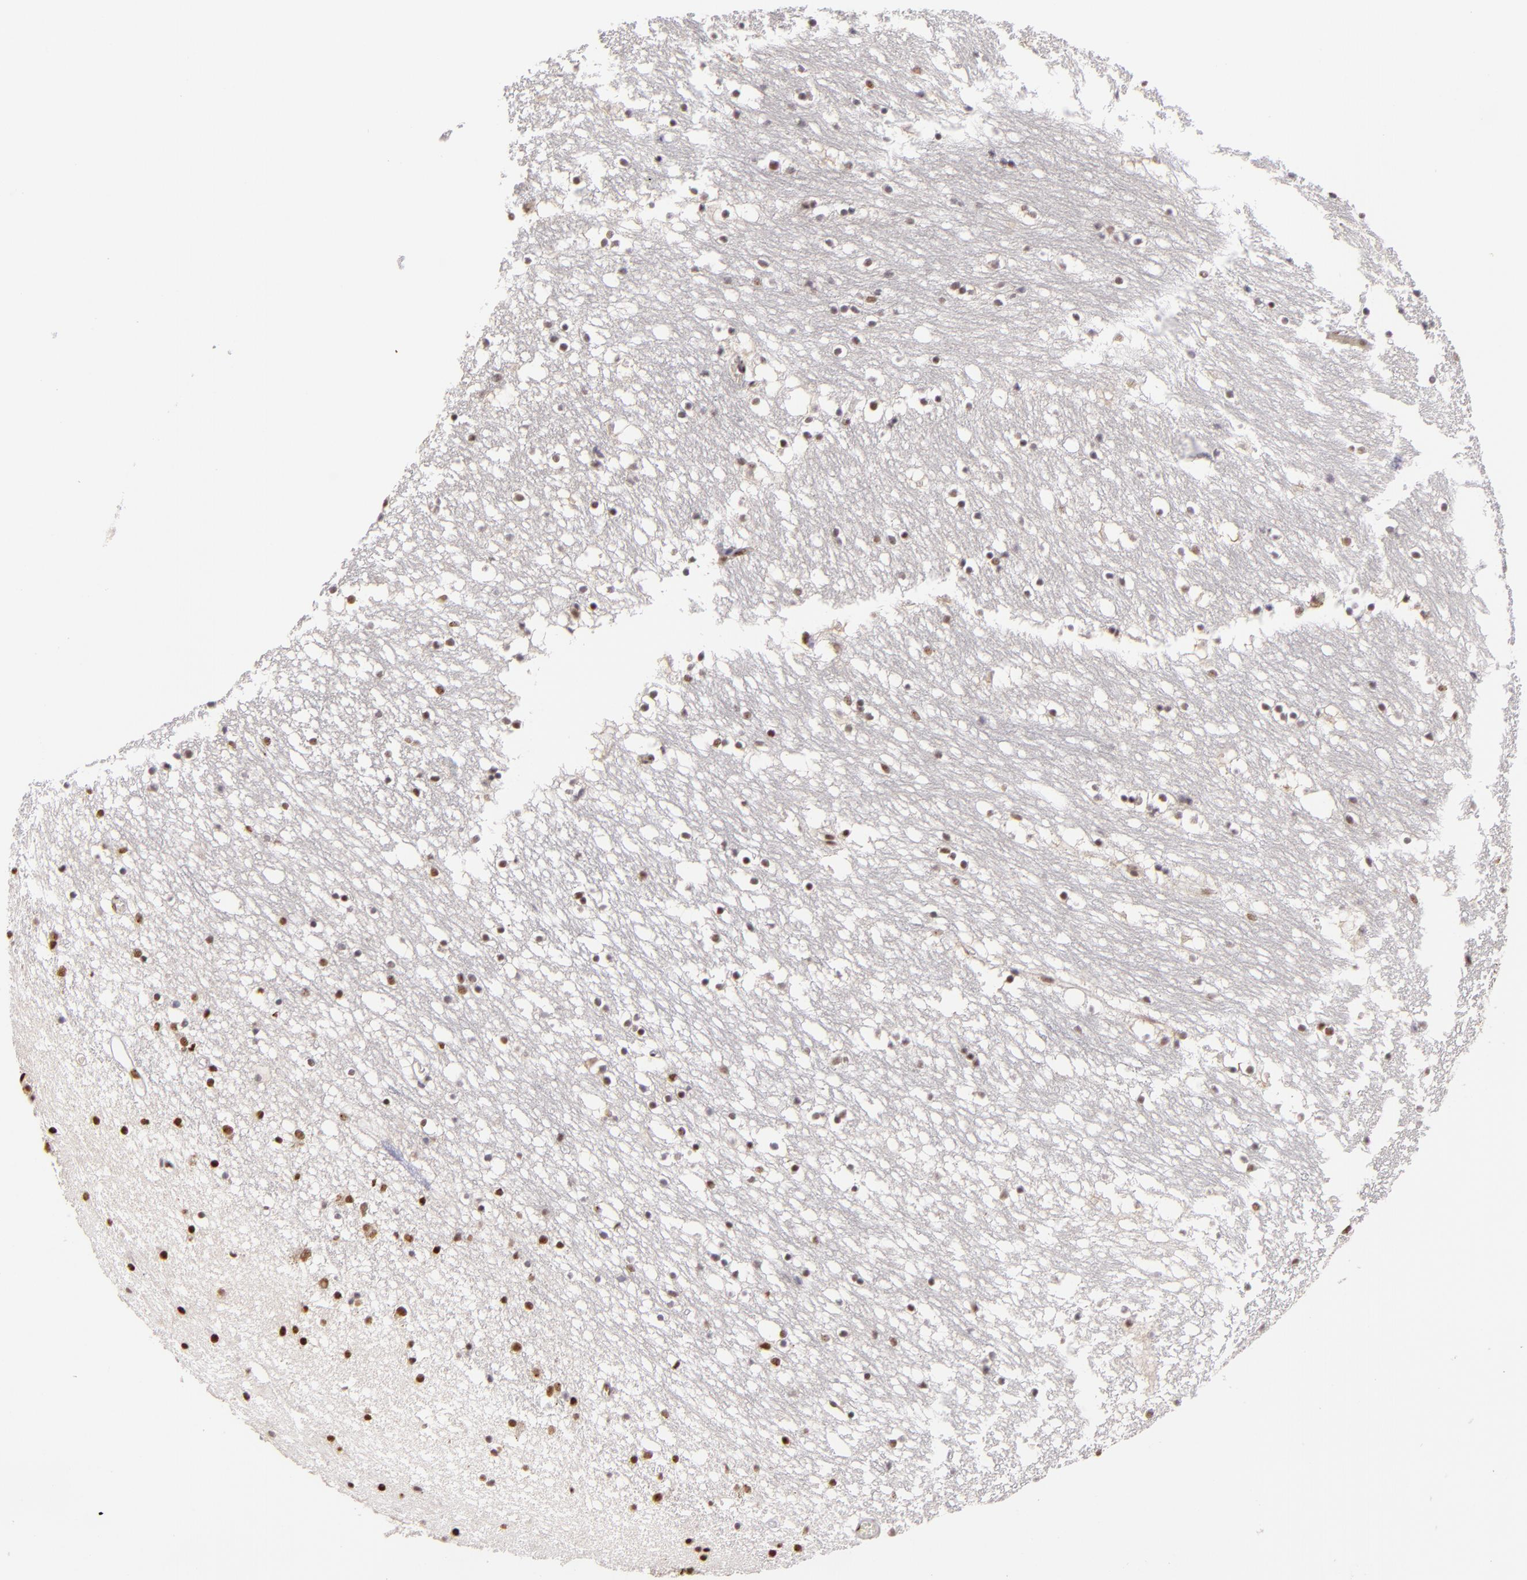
{"staining": {"intensity": "weak", "quantity": "25%-75%", "location": "cytoplasmic/membranous,nuclear"}, "tissue": "caudate", "cell_type": "Glial cells", "image_type": "normal", "snomed": [{"axis": "morphology", "description": "Normal tissue, NOS"}, {"axis": "topography", "description": "Lateral ventricle wall"}], "caption": "Benign caudate was stained to show a protein in brown. There is low levels of weak cytoplasmic/membranous,nuclear positivity in approximately 25%-75% of glial cells.", "gene": "RXRG", "patient": {"sex": "male", "age": 45}}